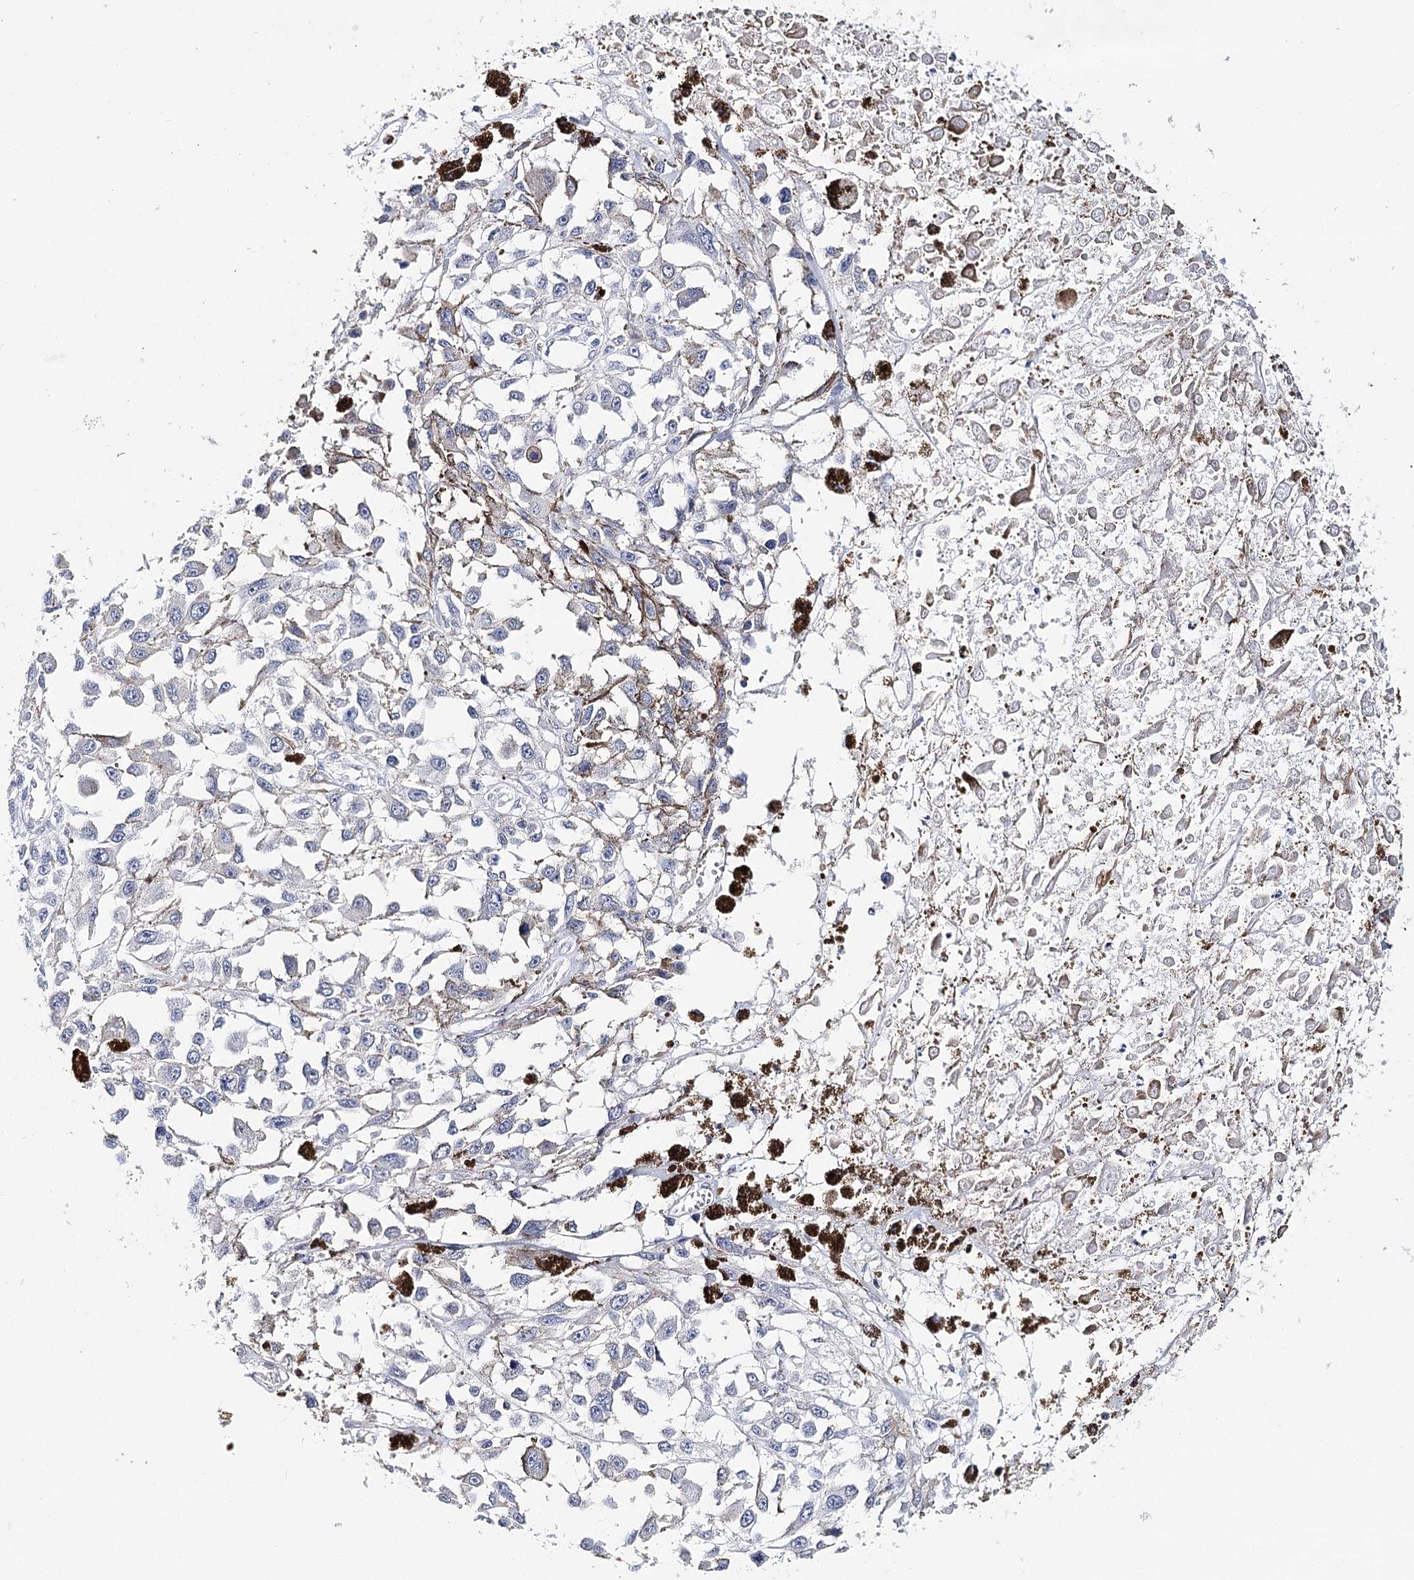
{"staining": {"intensity": "negative", "quantity": "none", "location": "none"}, "tissue": "melanoma", "cell_type": "Tumor cells", "image_type": "cancer", "snomed": [{"axis": "morphology", "description": "Malignant melanoma, Metastatic site"}, {"axis": "topography", "description": "Lymph node"}], "caption": "This is an IHC photomicrograph of human malignant melanoma (metastatic site). There is no staining in tumor cells.", "gene": "HSPA4L", "patient": {"sex": "male", "age": 59}}